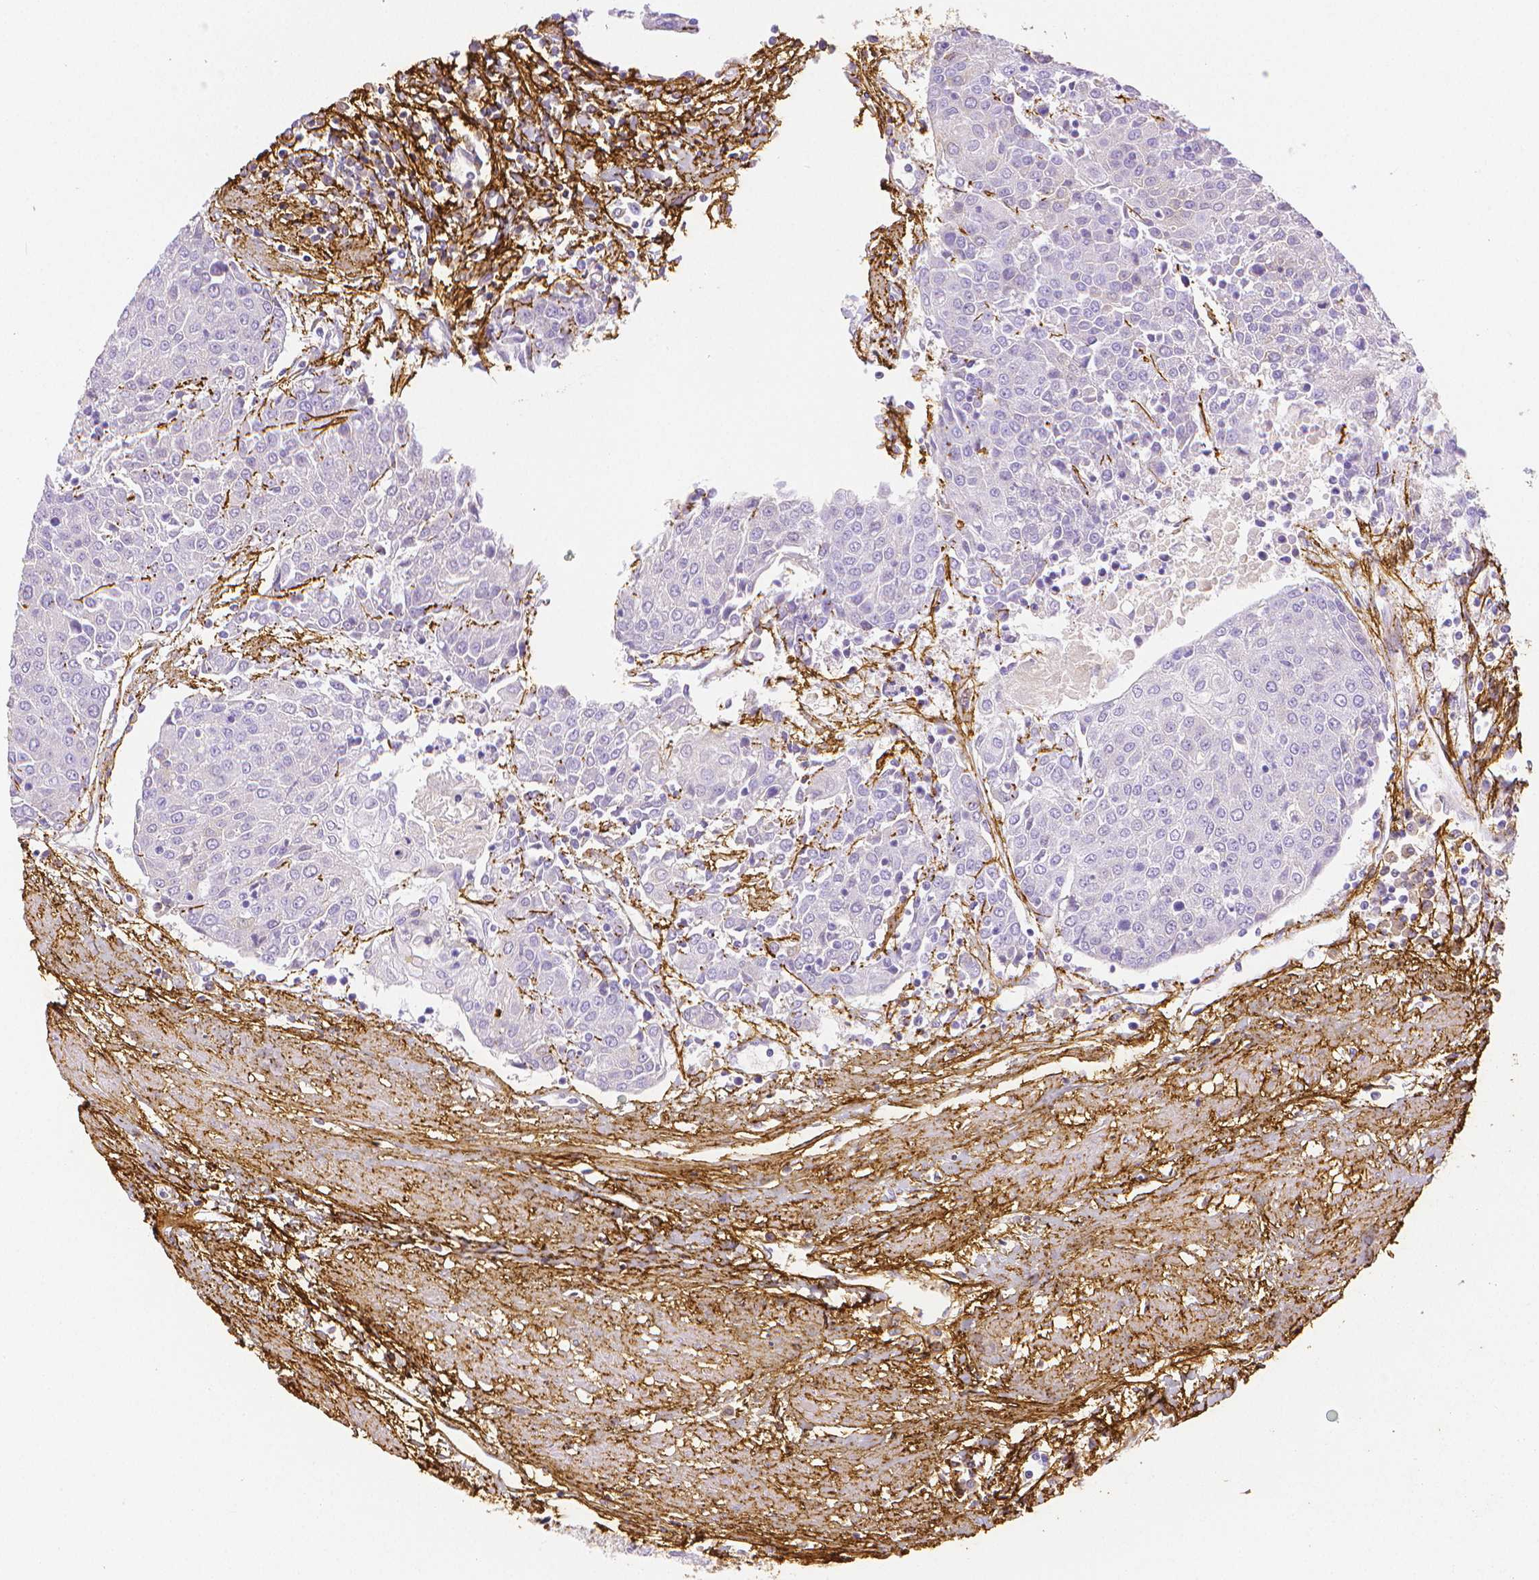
{"staining": {"intensity": "negative", "quantity": "none", "location": "none"}, "tissue": "urothelial cancer", "cell_type": "Tumor cells", "image_type": "cancer", "snomed": [{"axis": "morphology", "description": "Urothelial carcinoma, High grade"}, {"axis": "topography", "description": "Urinary bladder"}], "caption": "An immunohistochemistry micrograph of urothelial carcinoma (high-grade) is shown. There is no staining in tumor cells of urothelial carcinoma (high-grade).", "gene": "FBN1", "patient": {"sex": "female", "age": 85}}